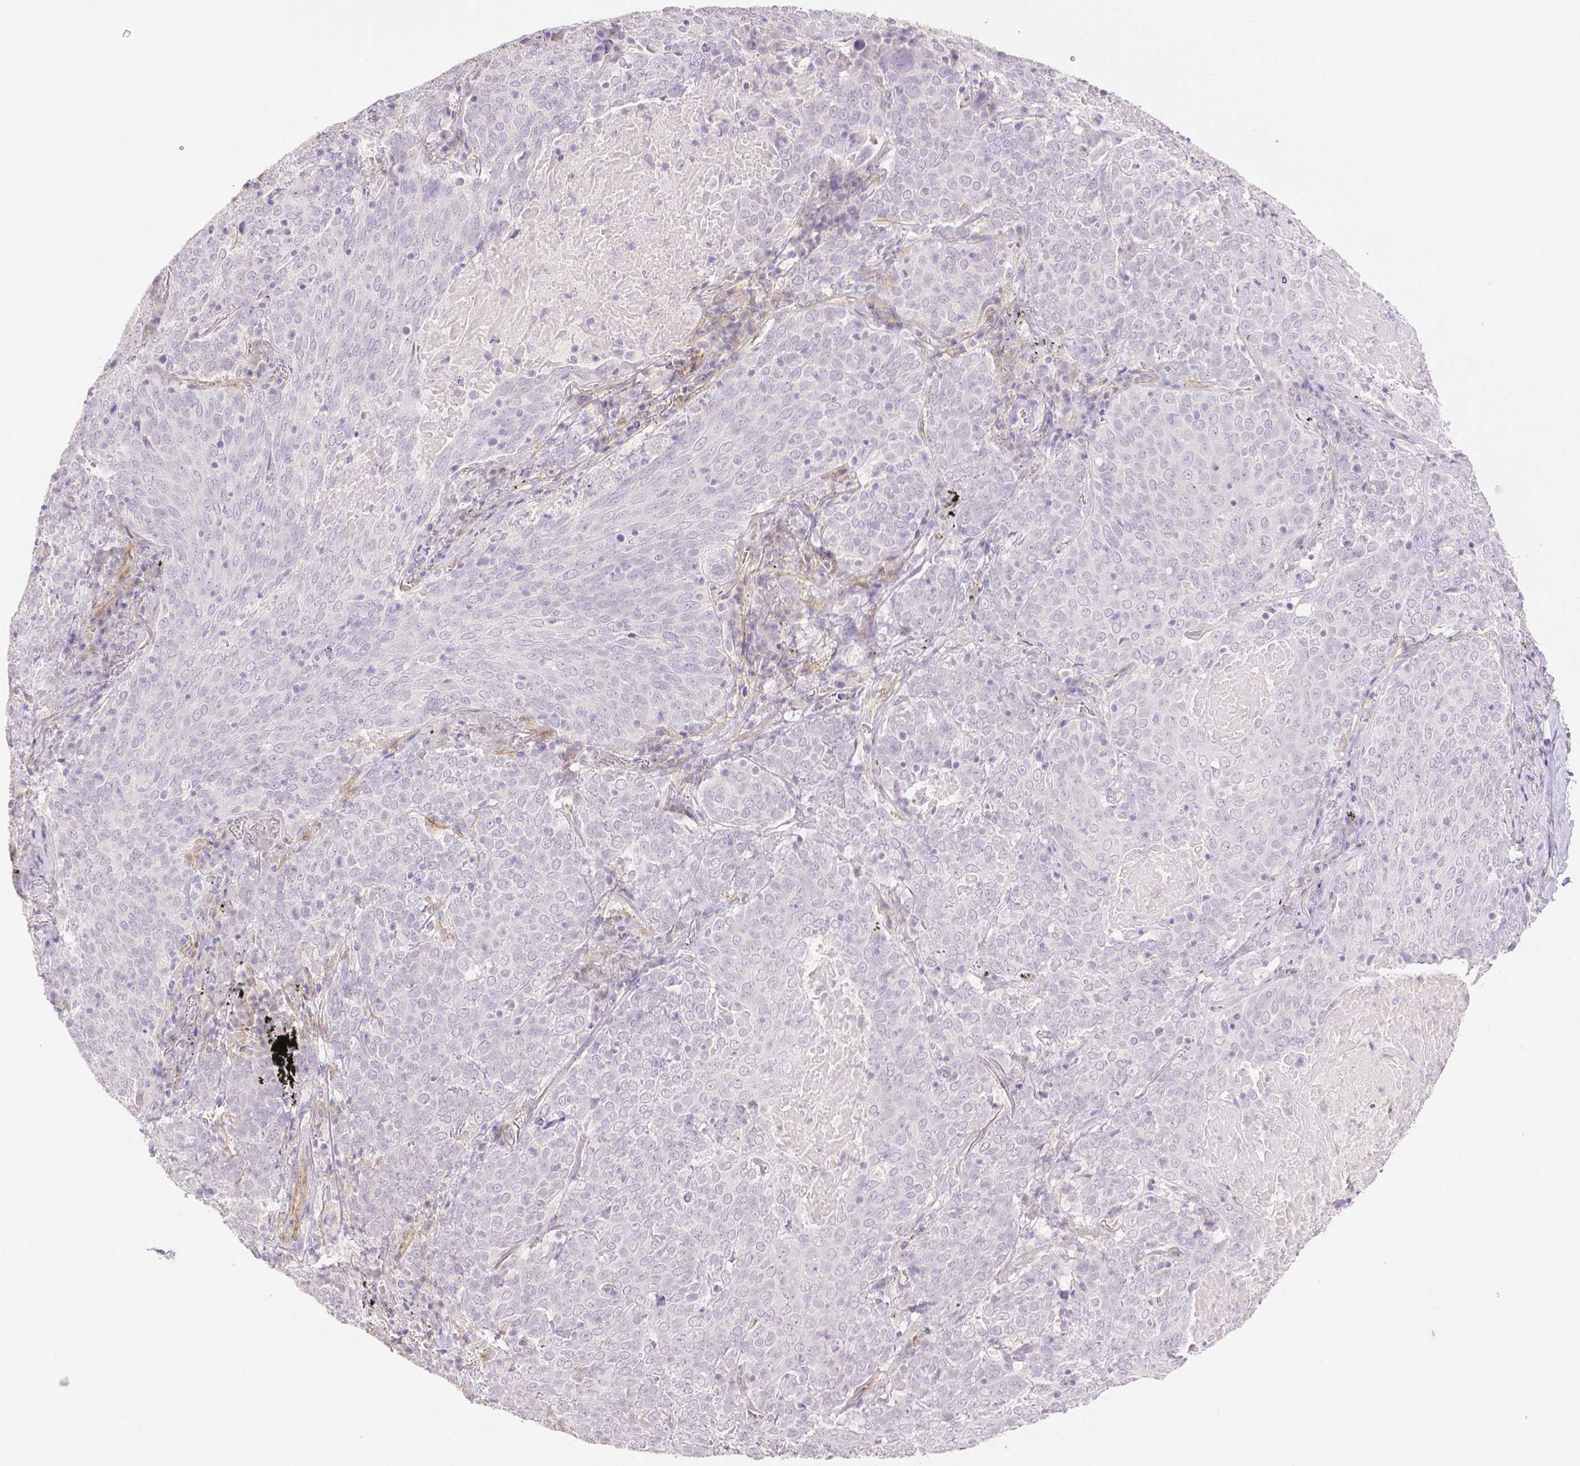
{"staining": {"intensity": "negative", "quantity": "none", "location": "none"}, "tissue": "lung cancer", "cell_type": "Tumor cells", "image_type": "cancer", "snomed": [{"axis": "morphology", "description": "Squamous cell carcinoma, NOS"}, {"axis": "topography", "description": "Lung"}], "caption": "High magnification brightfield microscopy of squamous cell carcinoma (lung) stained with DAB (3,3'-diaminobenzidine) (brown) and counterstained with hematoxylin (blue): tumor cells show no significant staining.", "gene": "THY1", "patient": {"sex": "male", "age": 82}}